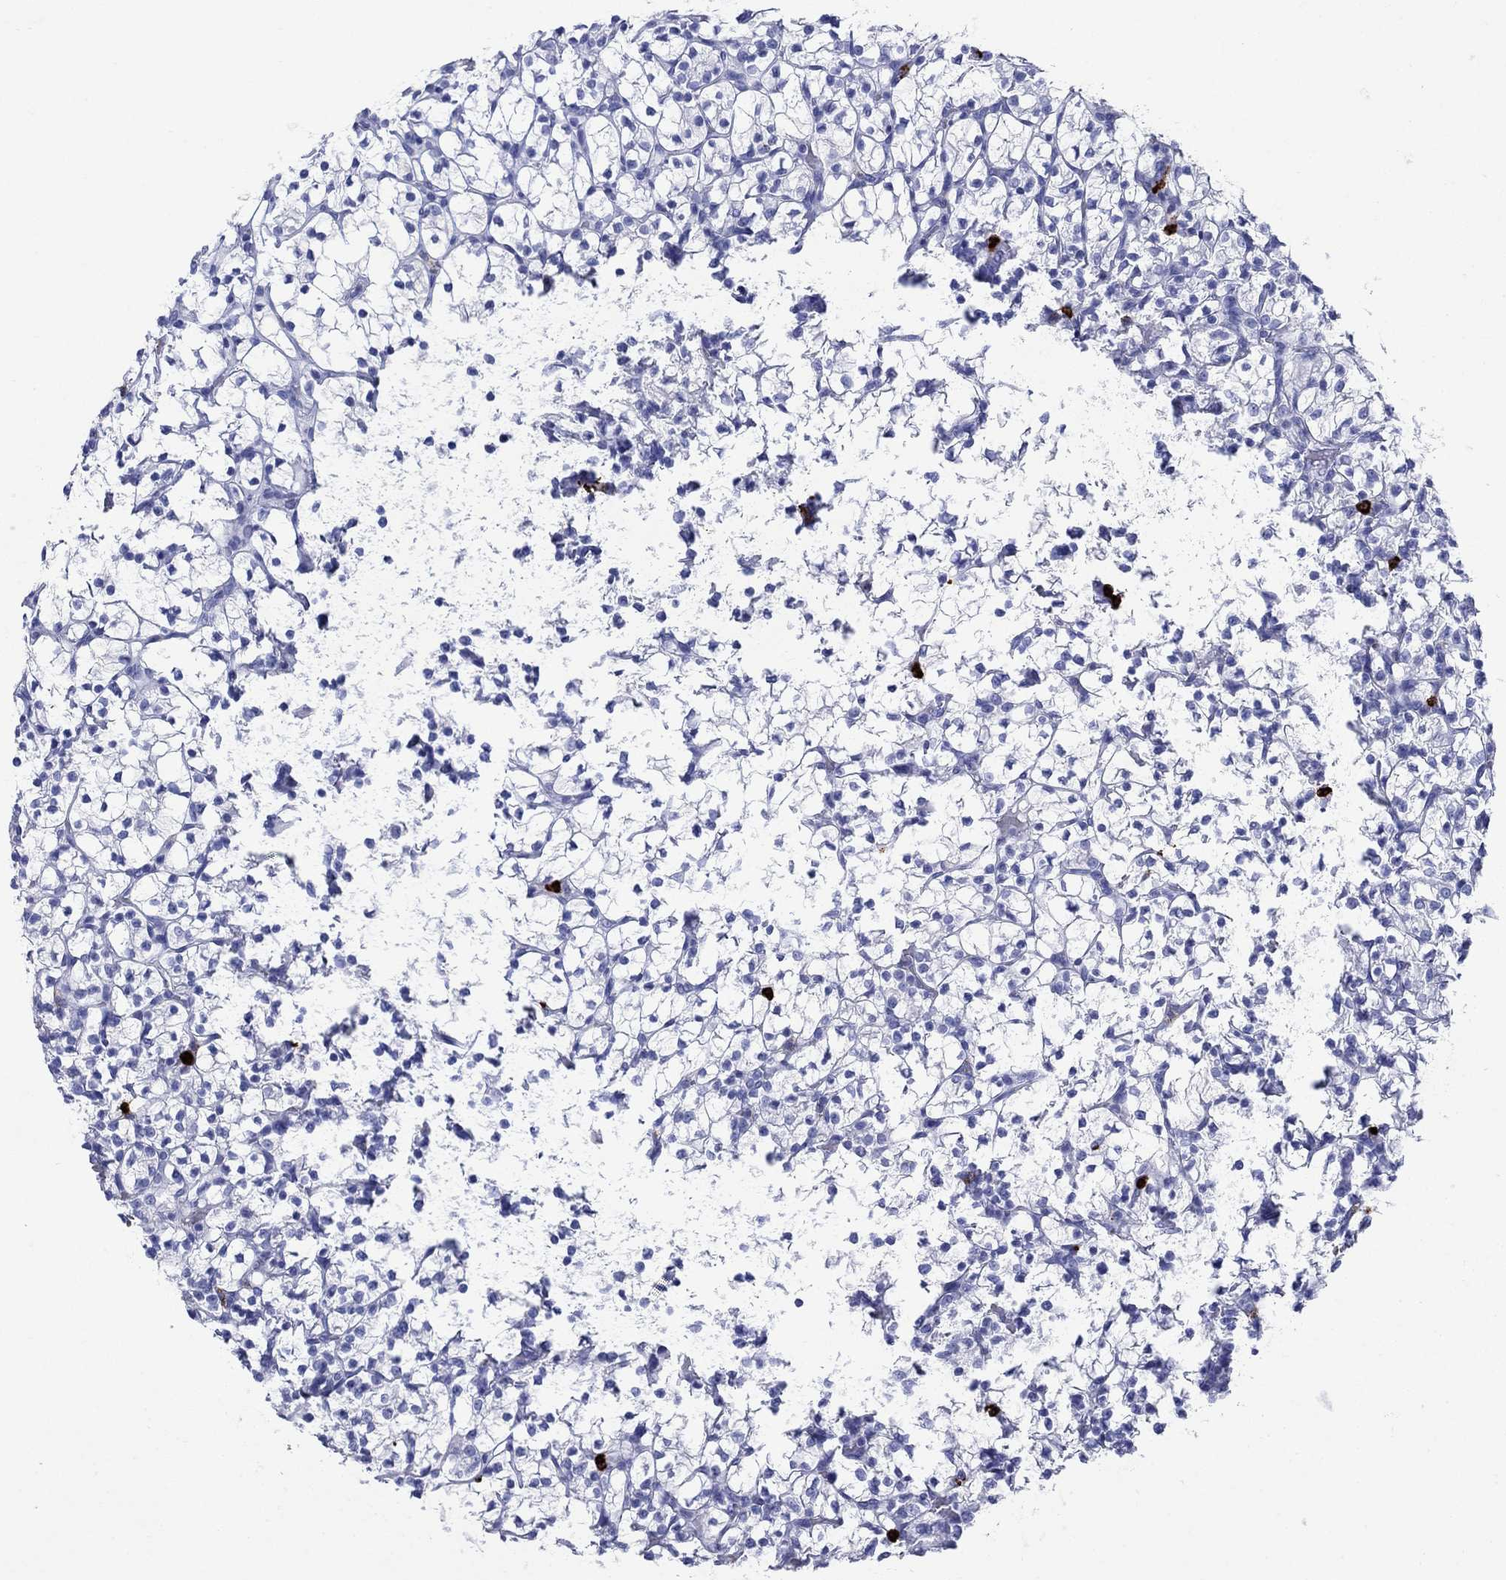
{"staining": {"intensity": "negative", "quantity": "none", "location": "none"}, "tissue": "renal cancer", "cell_type": "Tumor cells", "image_type": "cancer", "snomed": [{"axis": "morphology", "description": "Adenocarcinoma, NOS"}, {"axis": "topography", "description": "Kidney"}], "caption": "Immunohistochemical staining of human adenocarcinoma (renal) displays no significant expression in tumor cells.", "gene": "AZU1", "patient": {"sex": "female", "age": 89}}